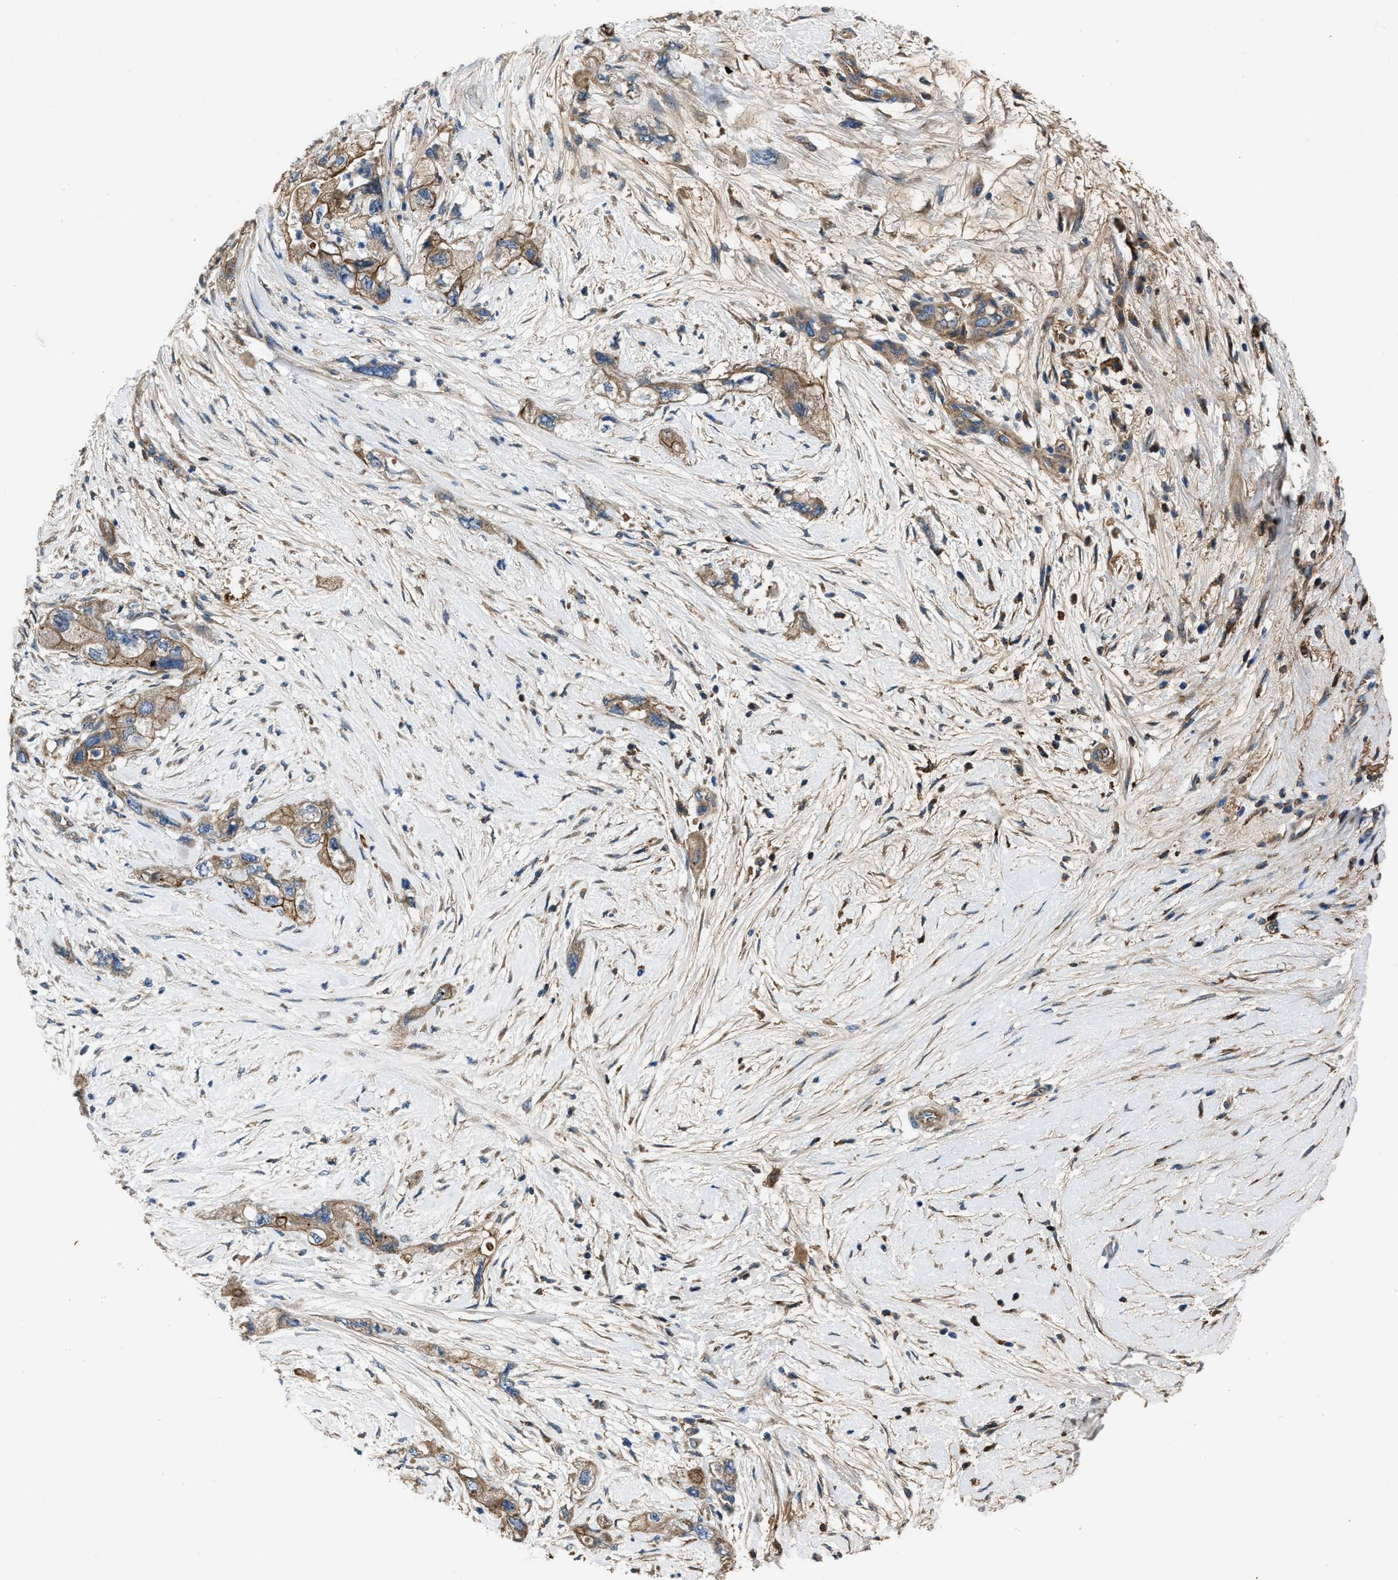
{"staining": {"intensity": "moderate", "quantity": ">75%", "location": "cytoplasmic/membranous"}, "tissue": "pancreatic cancer", "cell_type": "Tumor cells", "image_type": "cancer", "snomed": [{"axis": "morphology", "description": "Adenocarcinoma, NOS"}, {"axis": "topography", "description": "Pancreas"}], "caption": "The micrograph shows immunohistochemical staining of pancreatic cancer. There is moderate cytoplasmic/membranous staining is present in about >75% of tumor cells. (Brightfield microscopy of DAB IHC at high magnification).", "gene": "ERC1", "patient": {"sex": "female", "age": 73}}